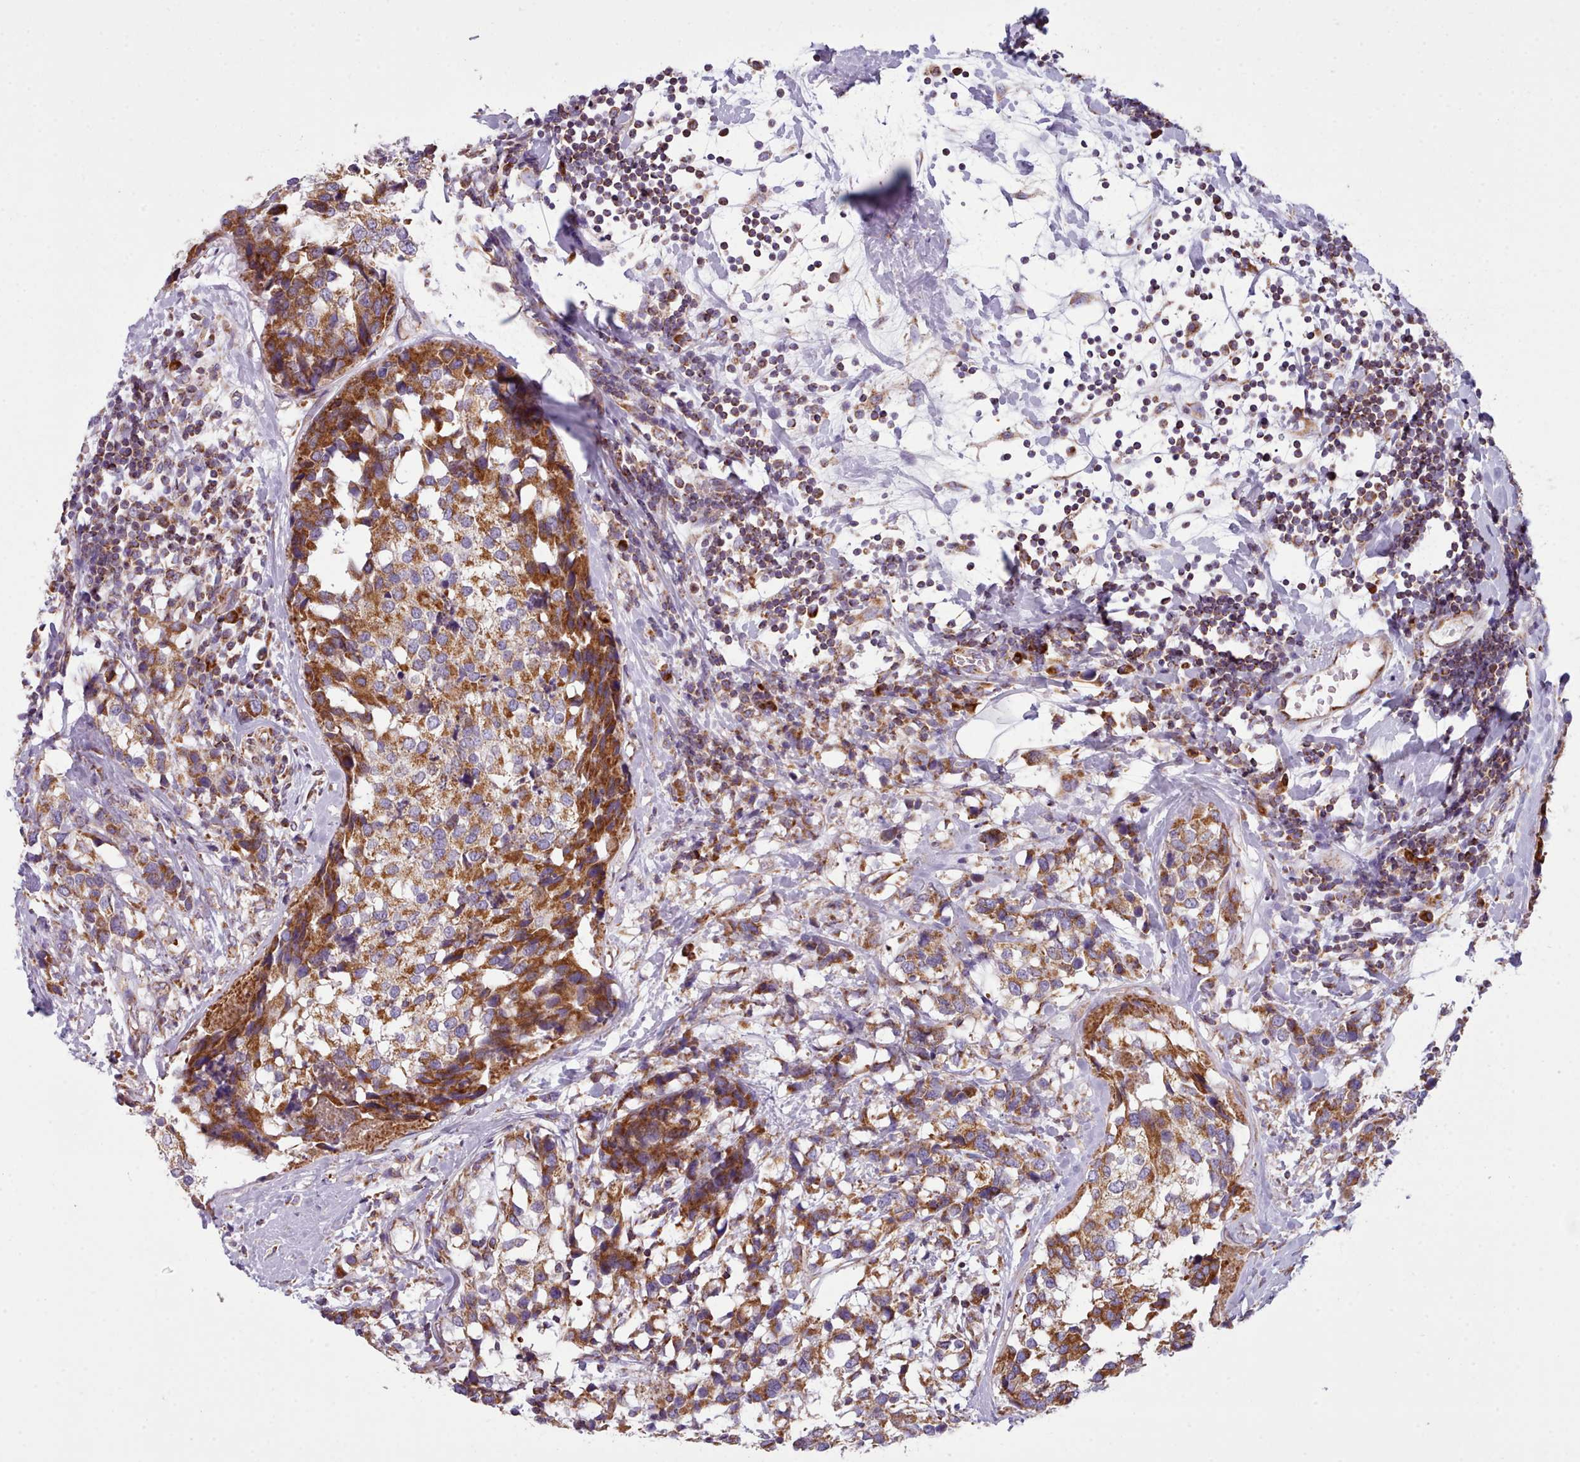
{"staining": {"intensity": "strong", "quantity": ">75%", "location": "cytoplasmic/membranous"}, "tissue": "breast cancer", "cell_type": "Tumor cells", "image_type": "cancer", "snomed": [{"axis": "morphology", "description": "Lobular carcinoma"}, {"axis": "topography", "description": "Breast"}], "caption": "Human breast cancer stained with a protein marker reveals strong staining in tumor cells.", "gene": "SRP54", "patient": {"sex": "female", "age": 59}}